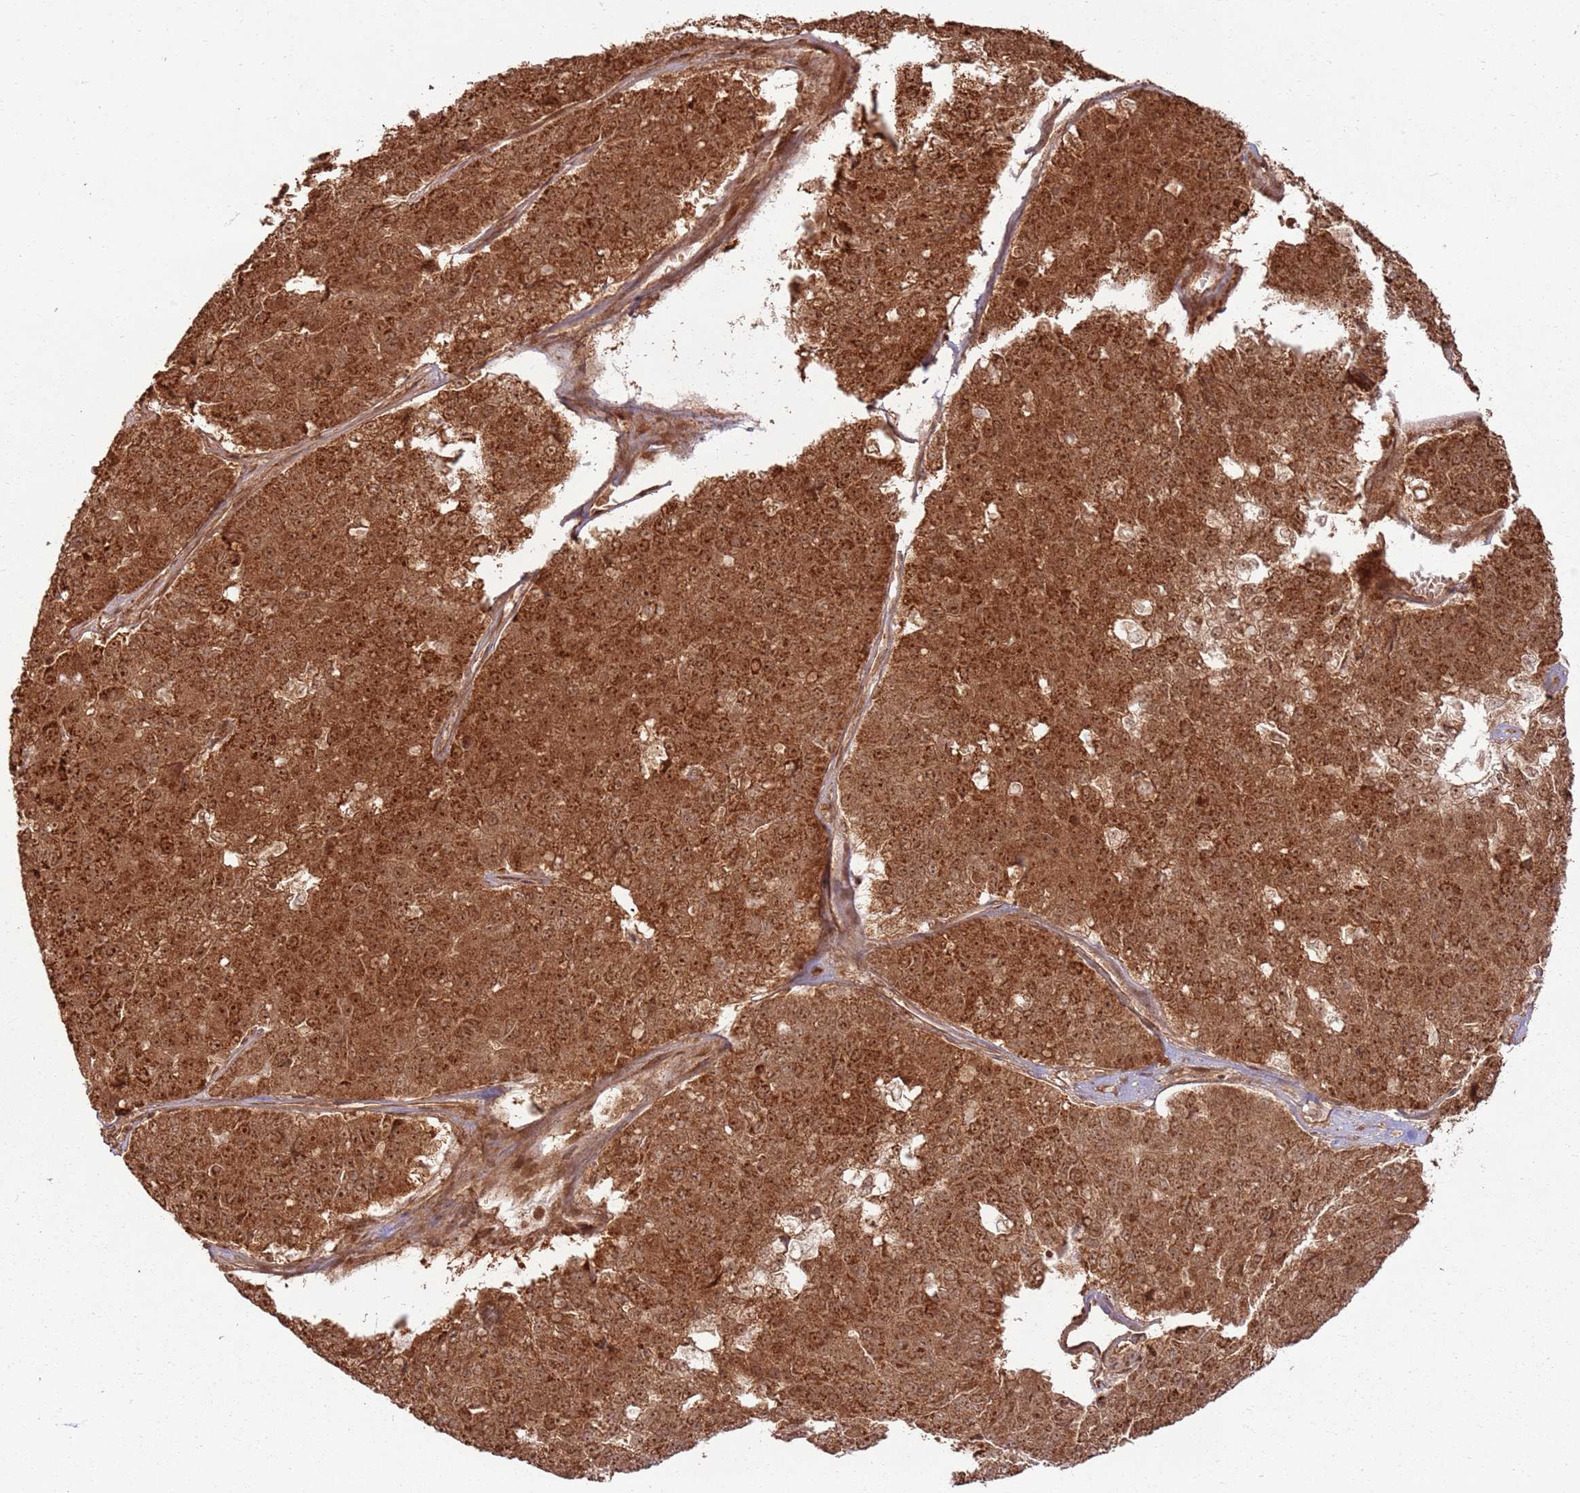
{"staining": {"intensity": "strong", "quantity": ">75%", "location": "cytoplasmic/membranous,nuclear"}, "tissue": "pancreatic cancer", "cell_type": "Tumor cells", "image_type": "cancer", "snomed": [{"axis": "morphology", "description": "Adenocarcinoma, NOS"}, {"axis": "topography", "description": "Pancreas"}], "caption": "Immunohistochemical staining of human pancreatic cancer displays high levels of strong cytoplasmic/membranous and nuclear protein staining in approximately >75% of tumor cells. (DAB (3,3'-diaminobenzidine) IHC, brown staining for protein, blue staining for nuclei).", "gene": "TBC1D13", "patient": {"sex": "male", "age": 50}}